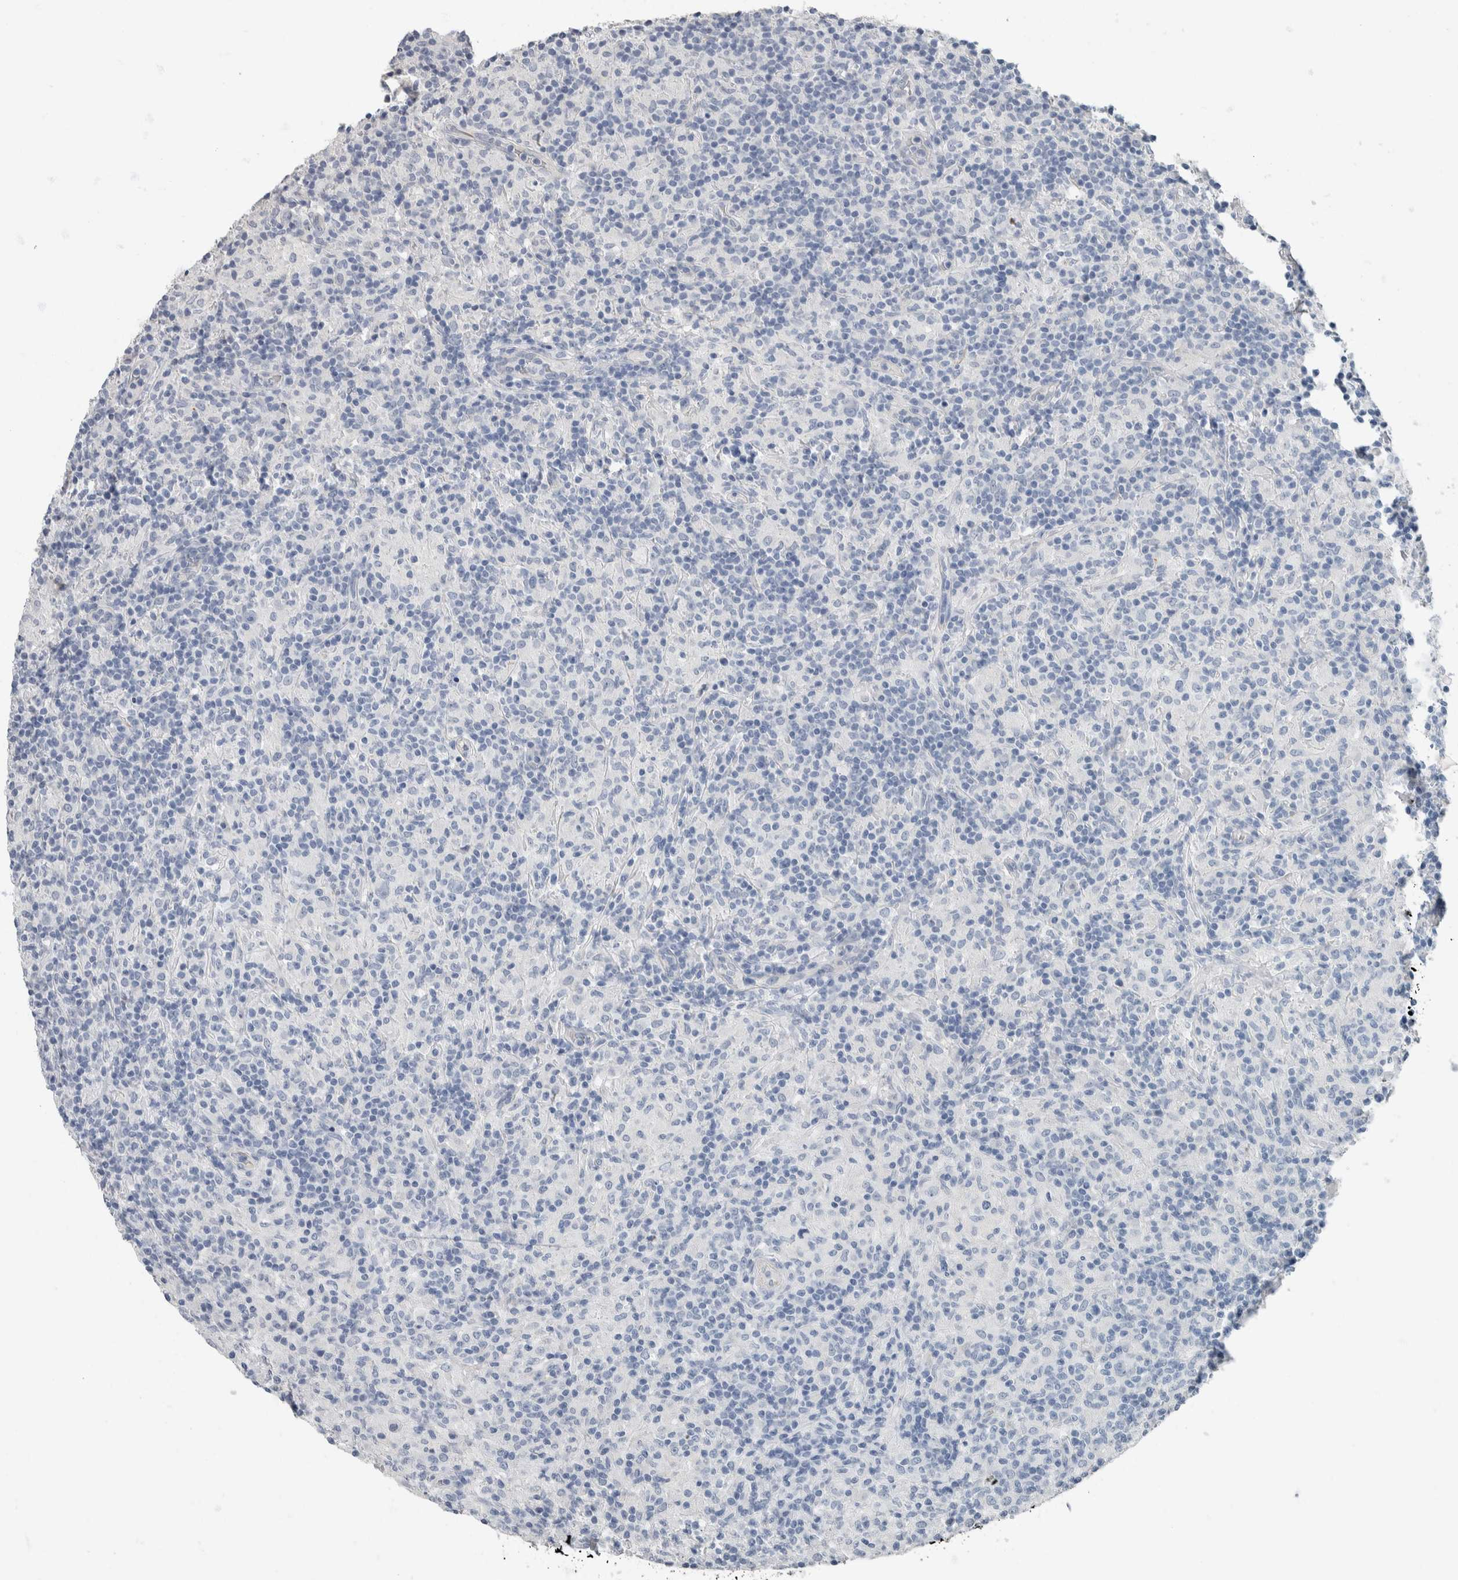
{"staining": {"intensity": "negative", "quantity": "none", "location": "none"}, "tissue": "lymphoma", "cell_type": "Tumor cells", "image_type": "cancer", "snomed": [{"axis": "morphology", "description": "Hodgkin's disease, NOS"}, {"axis": "topography", "description": "Lymph node"}], "caption": "This is an immunohistochemistry image of Hodgkin's disease. There is no staining in tumor cells.", "gene": "NEFM", "patient": {"sex": "male", "age": 70}}